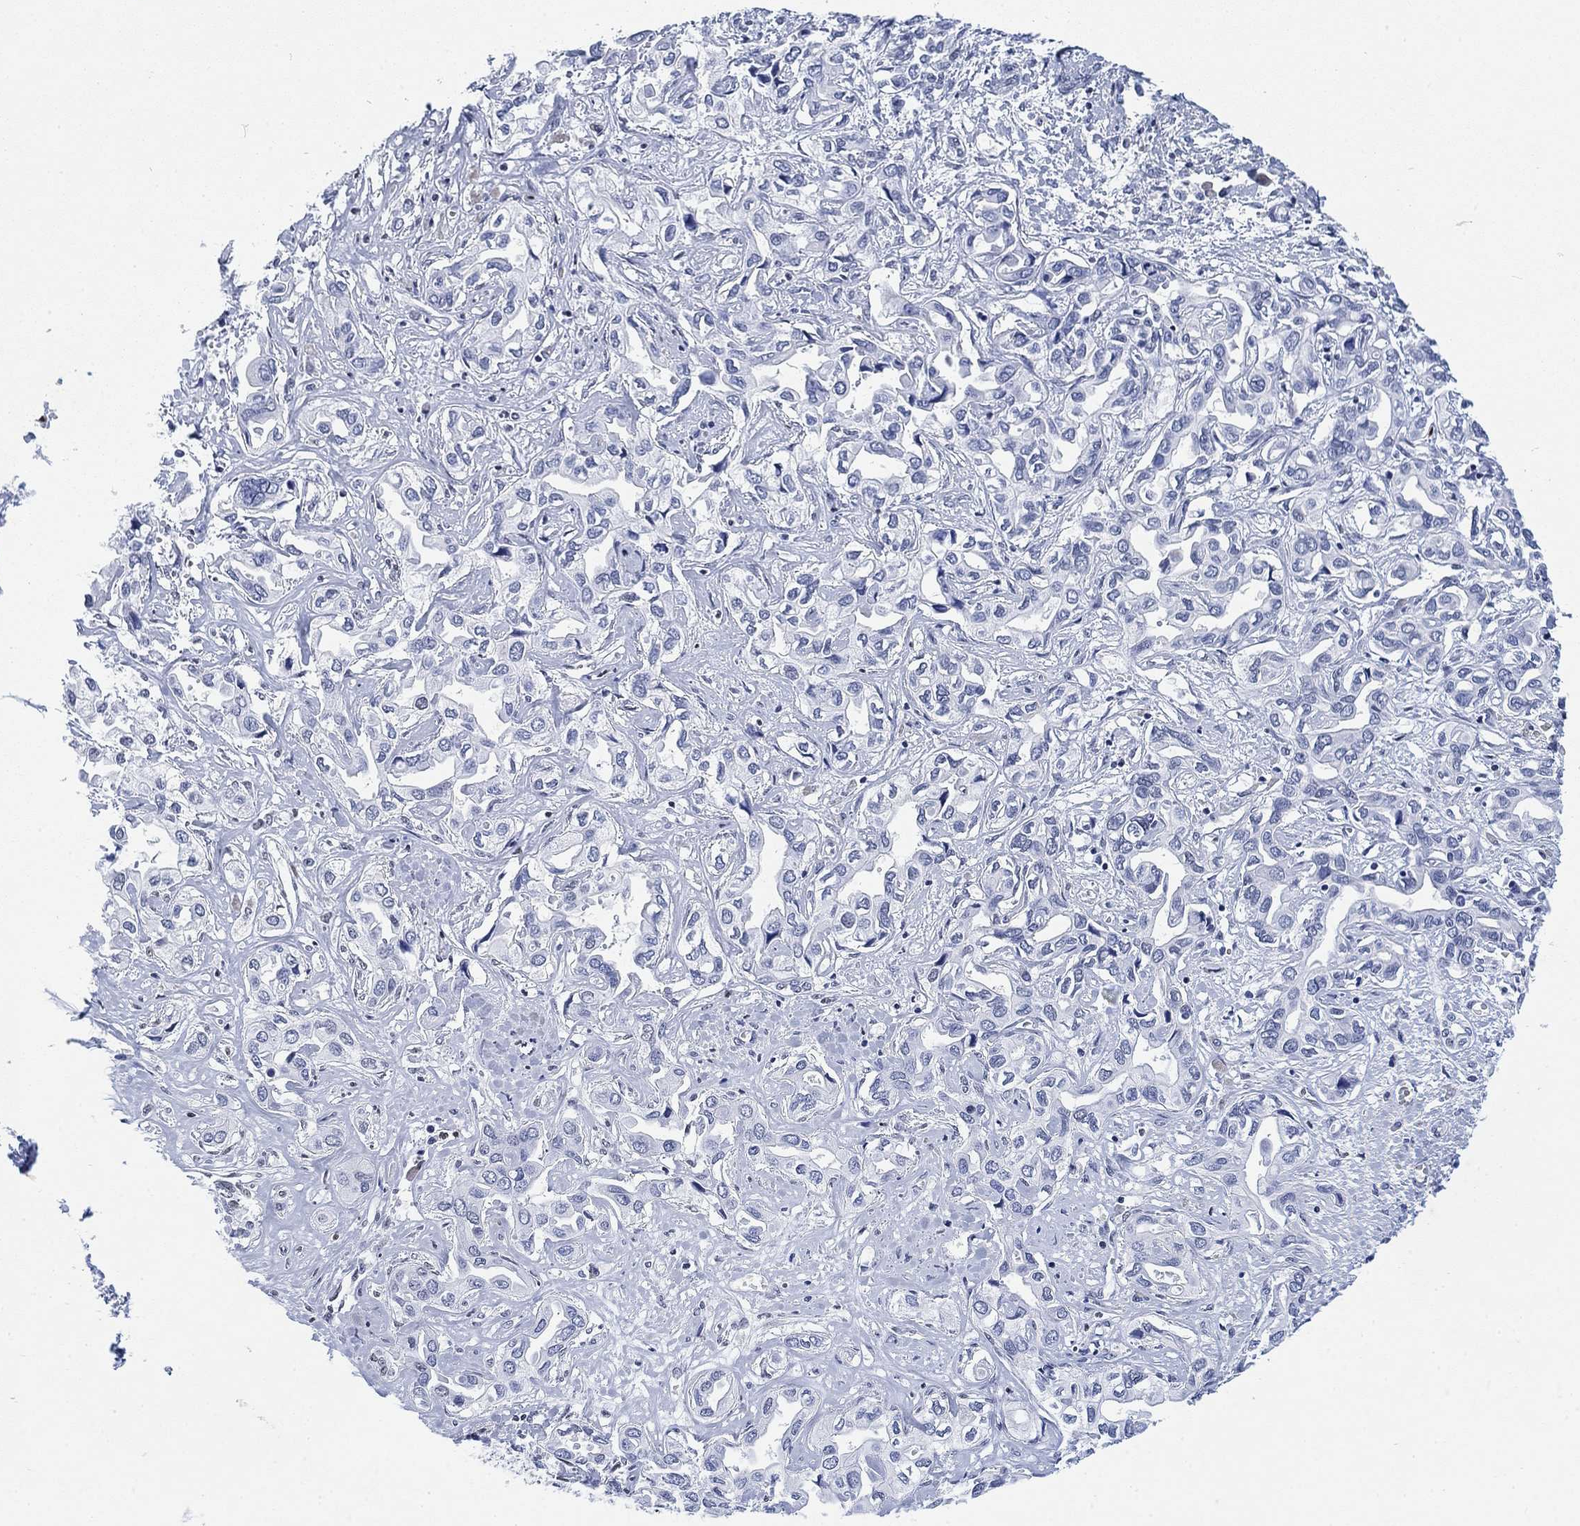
{"staining": {"intensity": "negative", "quantity": "none", "location": "none"}, "tissue": "liver cancer", "cell_type": "Tumor cells", "image_type": "cancer", "snomed": [{"axis": "morphology", "description": "Cholangiocarcinoma"}, {"axis": "topography", "description": "Liver"}], "caption": "This is a image of immunohistochemistry (IHC) staining of liver cancer (cholangiocarcinoma), which shows no staining in tumor cells. (DAB IHC, high magnification).", "gene": "H1-10", "patient": {"sex": "female", "age": 64}}